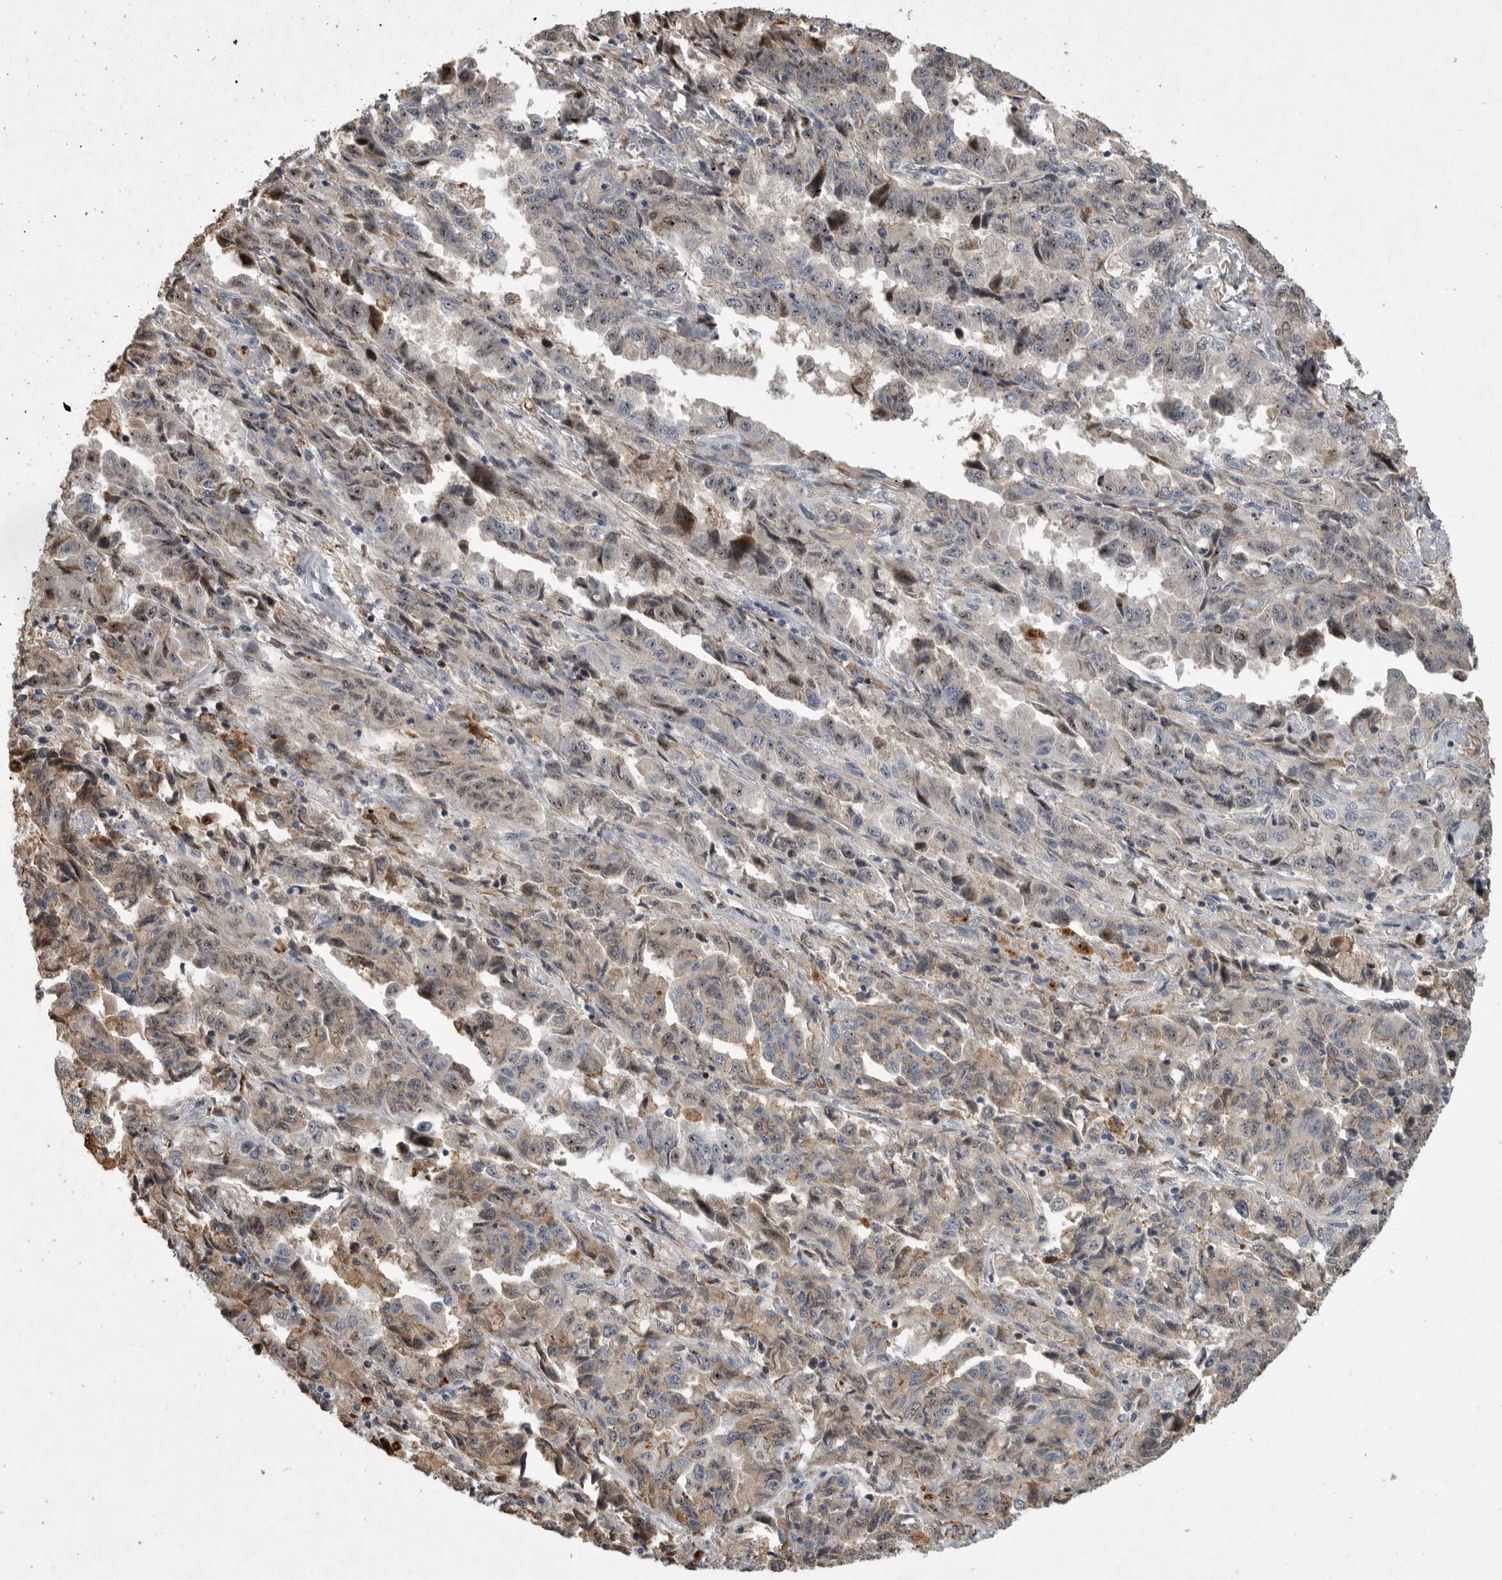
{"staining": {"intensity": "weak", "quantity": "<25%", "location": "cytoplasmic/membranous"}, "tissue": "lung cancer", "cell_type": "Tumor cells", "image_type": "cancer", "snomed": [{"axis": "morphology", "description": "Adenocarcinoma, NOS"}, {"axis": "topography", "description": "Lung"}], "caption": "A high-resolution photomicrograph shows immunohistochemistry (IHC) staining of lung cancer (adenocarcinoma), which shows no significant positivity in tumor cells.", "gene": "MPDZ", "patient": {"sex": "female", "age": 51}}